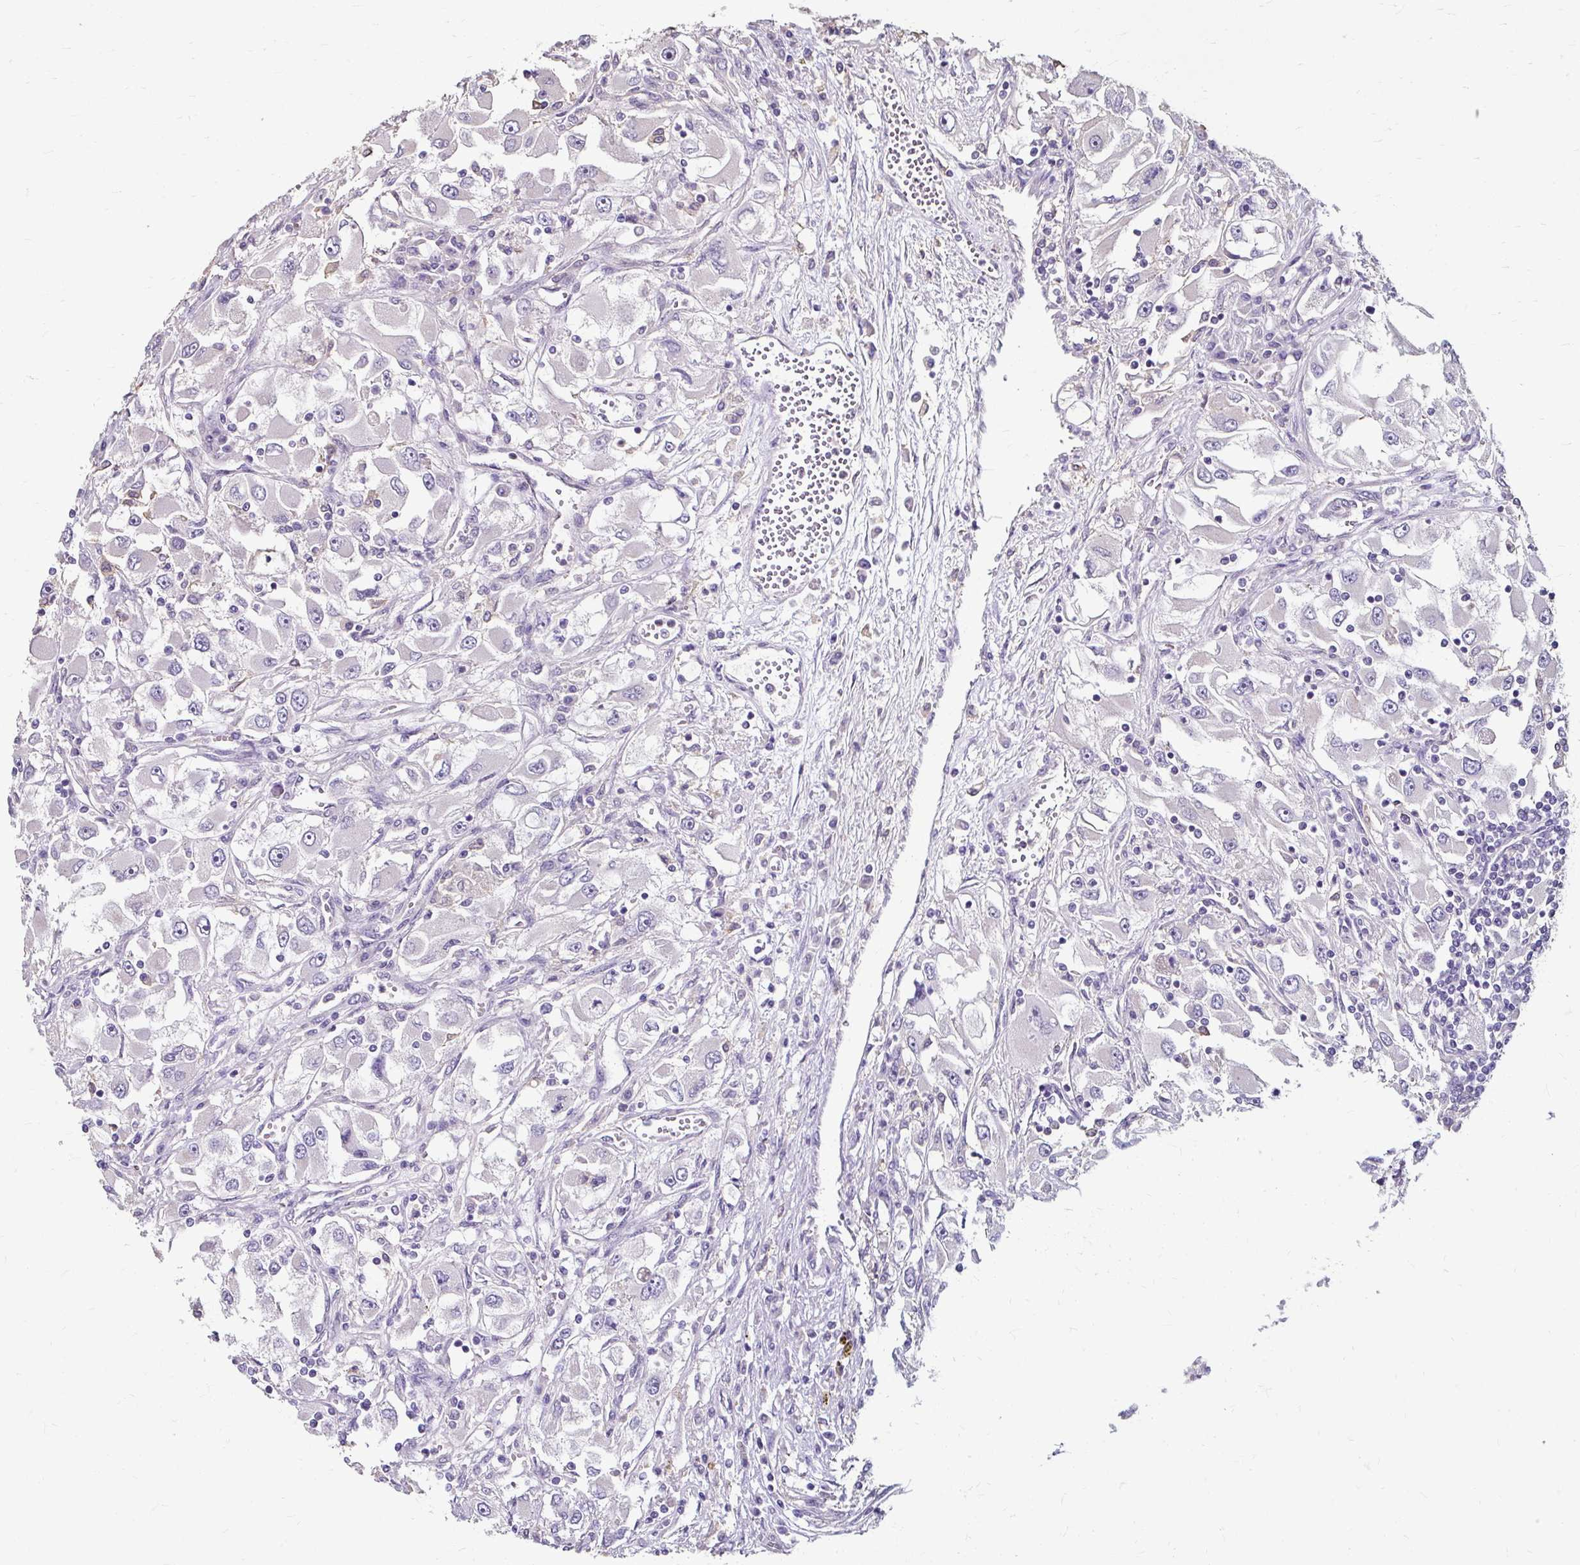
{"staining": {"intensity": "negative", "quantity": "none", "location": "none"}, "tissue": "renal cancer", "cell_type": "Tumor cells", "image_type": "cancer", "snomed": [{"axis": "morphology", "description": "Adenocarcinoma, NOS"}, {"axis": "topography", "description": "Kidney"}], "caption": "High power microscopy histopathology image of an immunohistochemistry photomicrograph of renal cancer (adenocarcinoma), revealing no significant staining in tumor cells.", "gene": "KLHL24", "patient": {"sex": "female", "age": 52}}